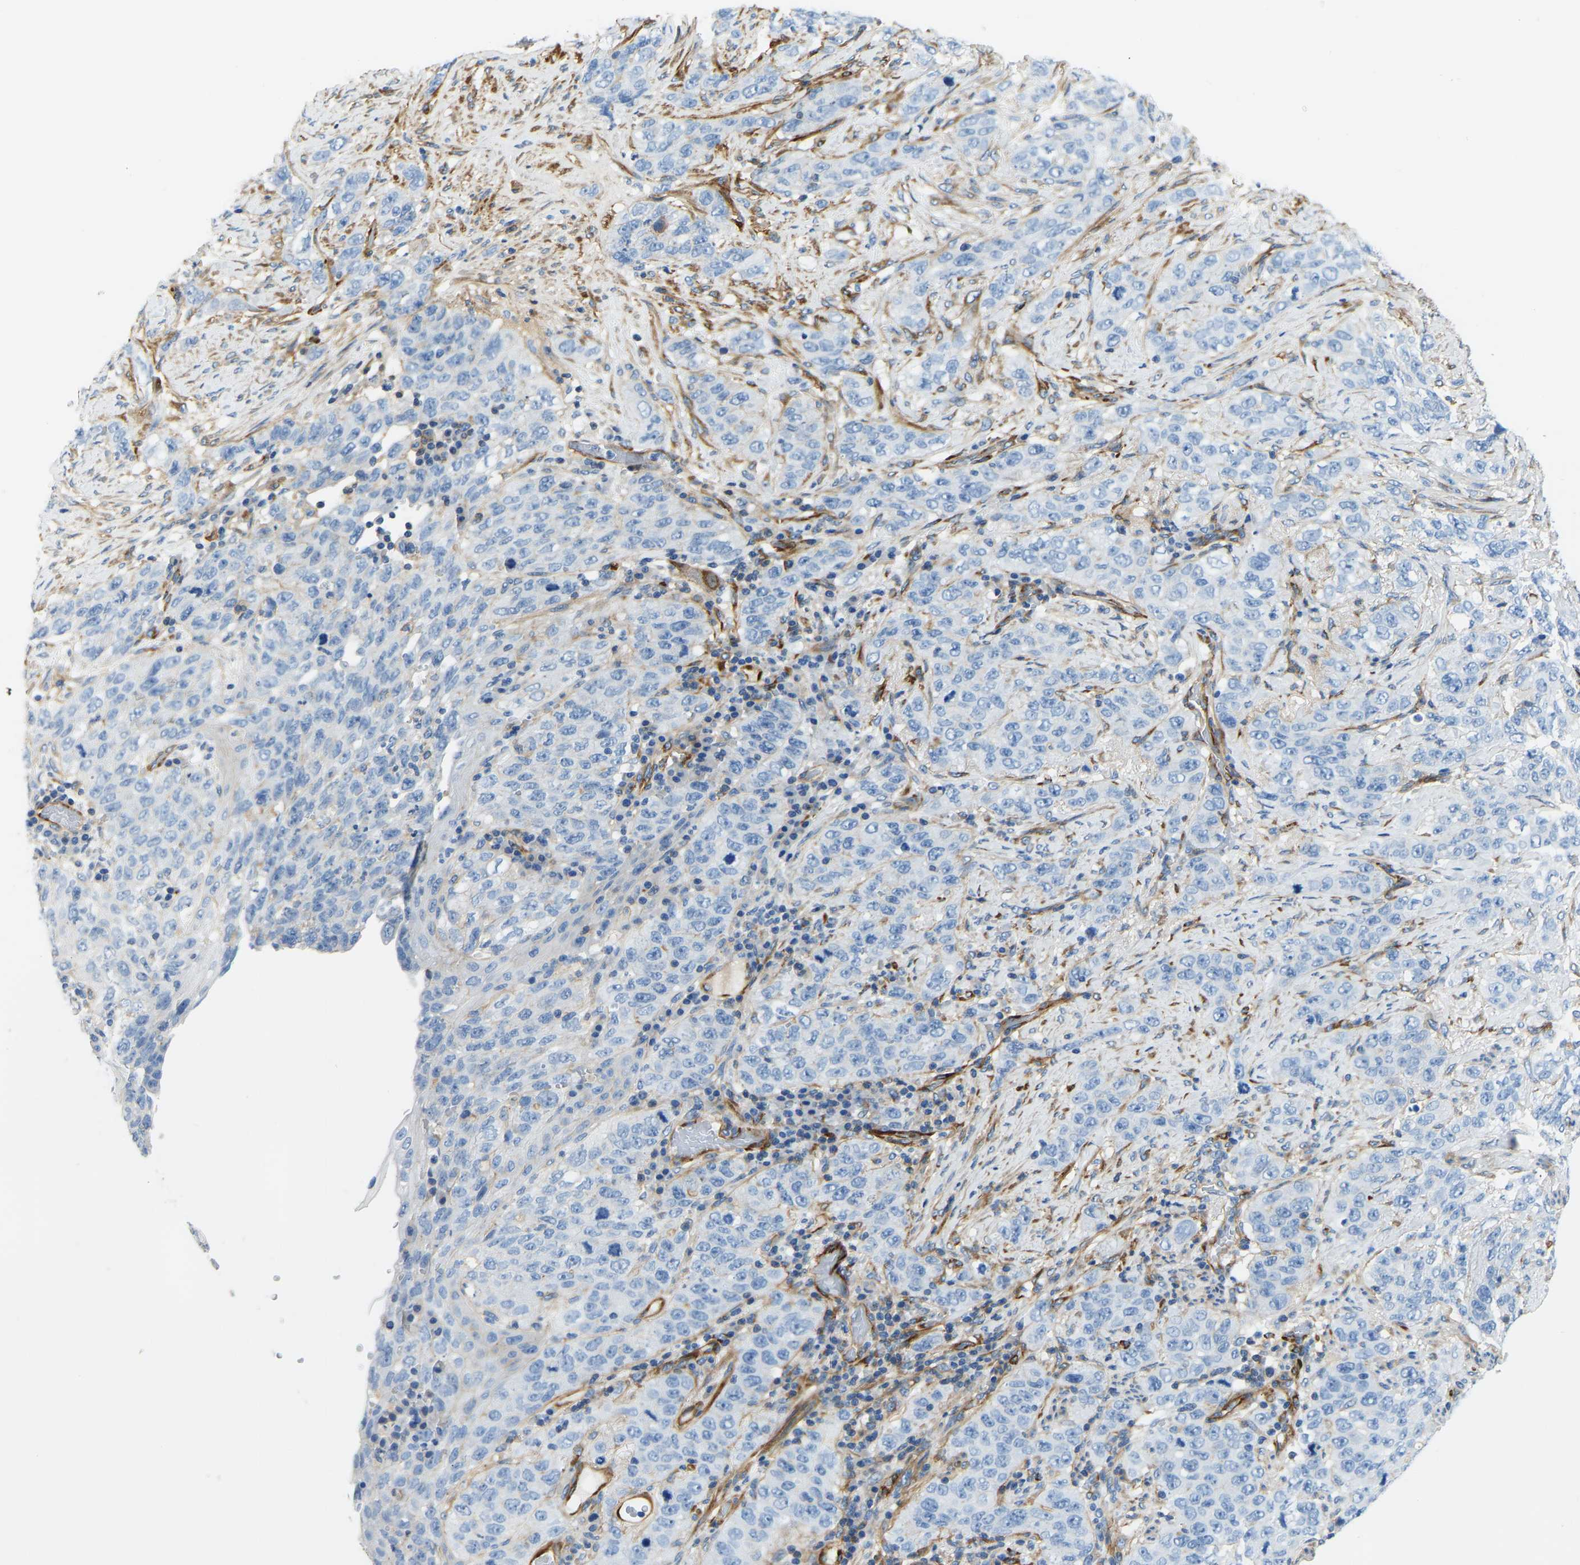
{"staining": {"intensity": "negative", "quantity": "none", "location": "none"}, "tissue": "stomach cancer", "cell_type": "Tumor cells", "image_type": "cancer", "snomed": [{"axis": "morphology", "description": "Adenocarcinoma, NOS"}, {"axis": "topography", "description": "Stomach"}], "caption": "This image is of stomach adenocarcinoma stained with immunohistochemistry to label a protein in brown with the nuclei are counter-stained blue. There is no staining in tumor cells.", "gene": "COL15A1", "patient": {"sex": "male", "age": 48}}